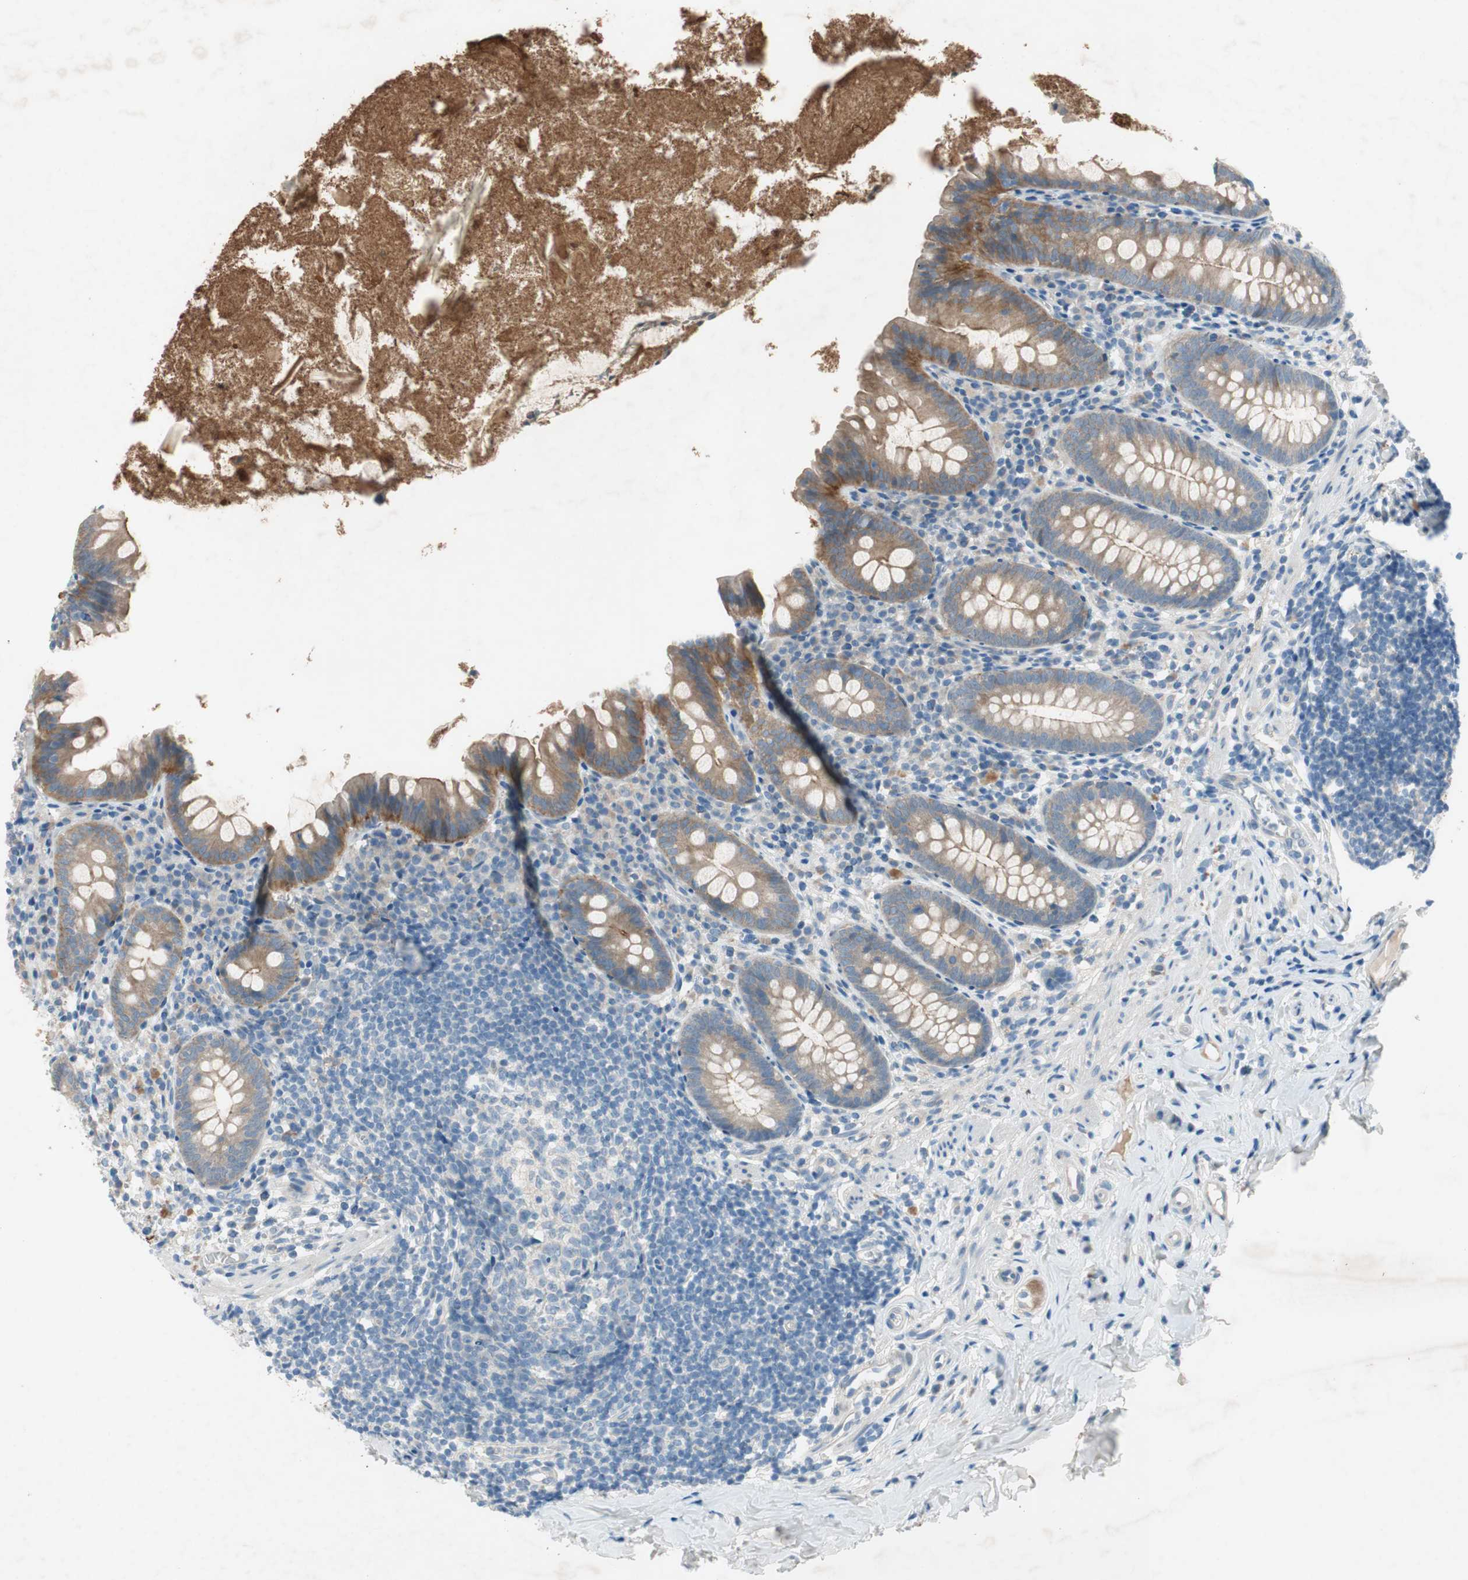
{"staining": {"intensity": "moderate", "quantity": ">75%", "location": "cytoplasmic/membranous"}, "tissue": "appendix", "cell_type": "Glandular cells", "image_type": "normal", "snomed": [{"axis": "morphology", "description": "Normal tissue, NOS"}, {"axis": "topography", "description": "Appendix"}], "caption": "Appendix stained with DAB immunohistochemistry (IHC) reveals medium levels of moderate cytoplasmic/membranous staining in approximately >75% of glandular cells. The staining is performed using DAB (3,3'-diaminobenzidine) brown chromogen to label protein expression. The nuclei are counter-stained blue using hematoxylin.", "gene": "PRRG4", "patient": {"sex": "male", "age": 52}}